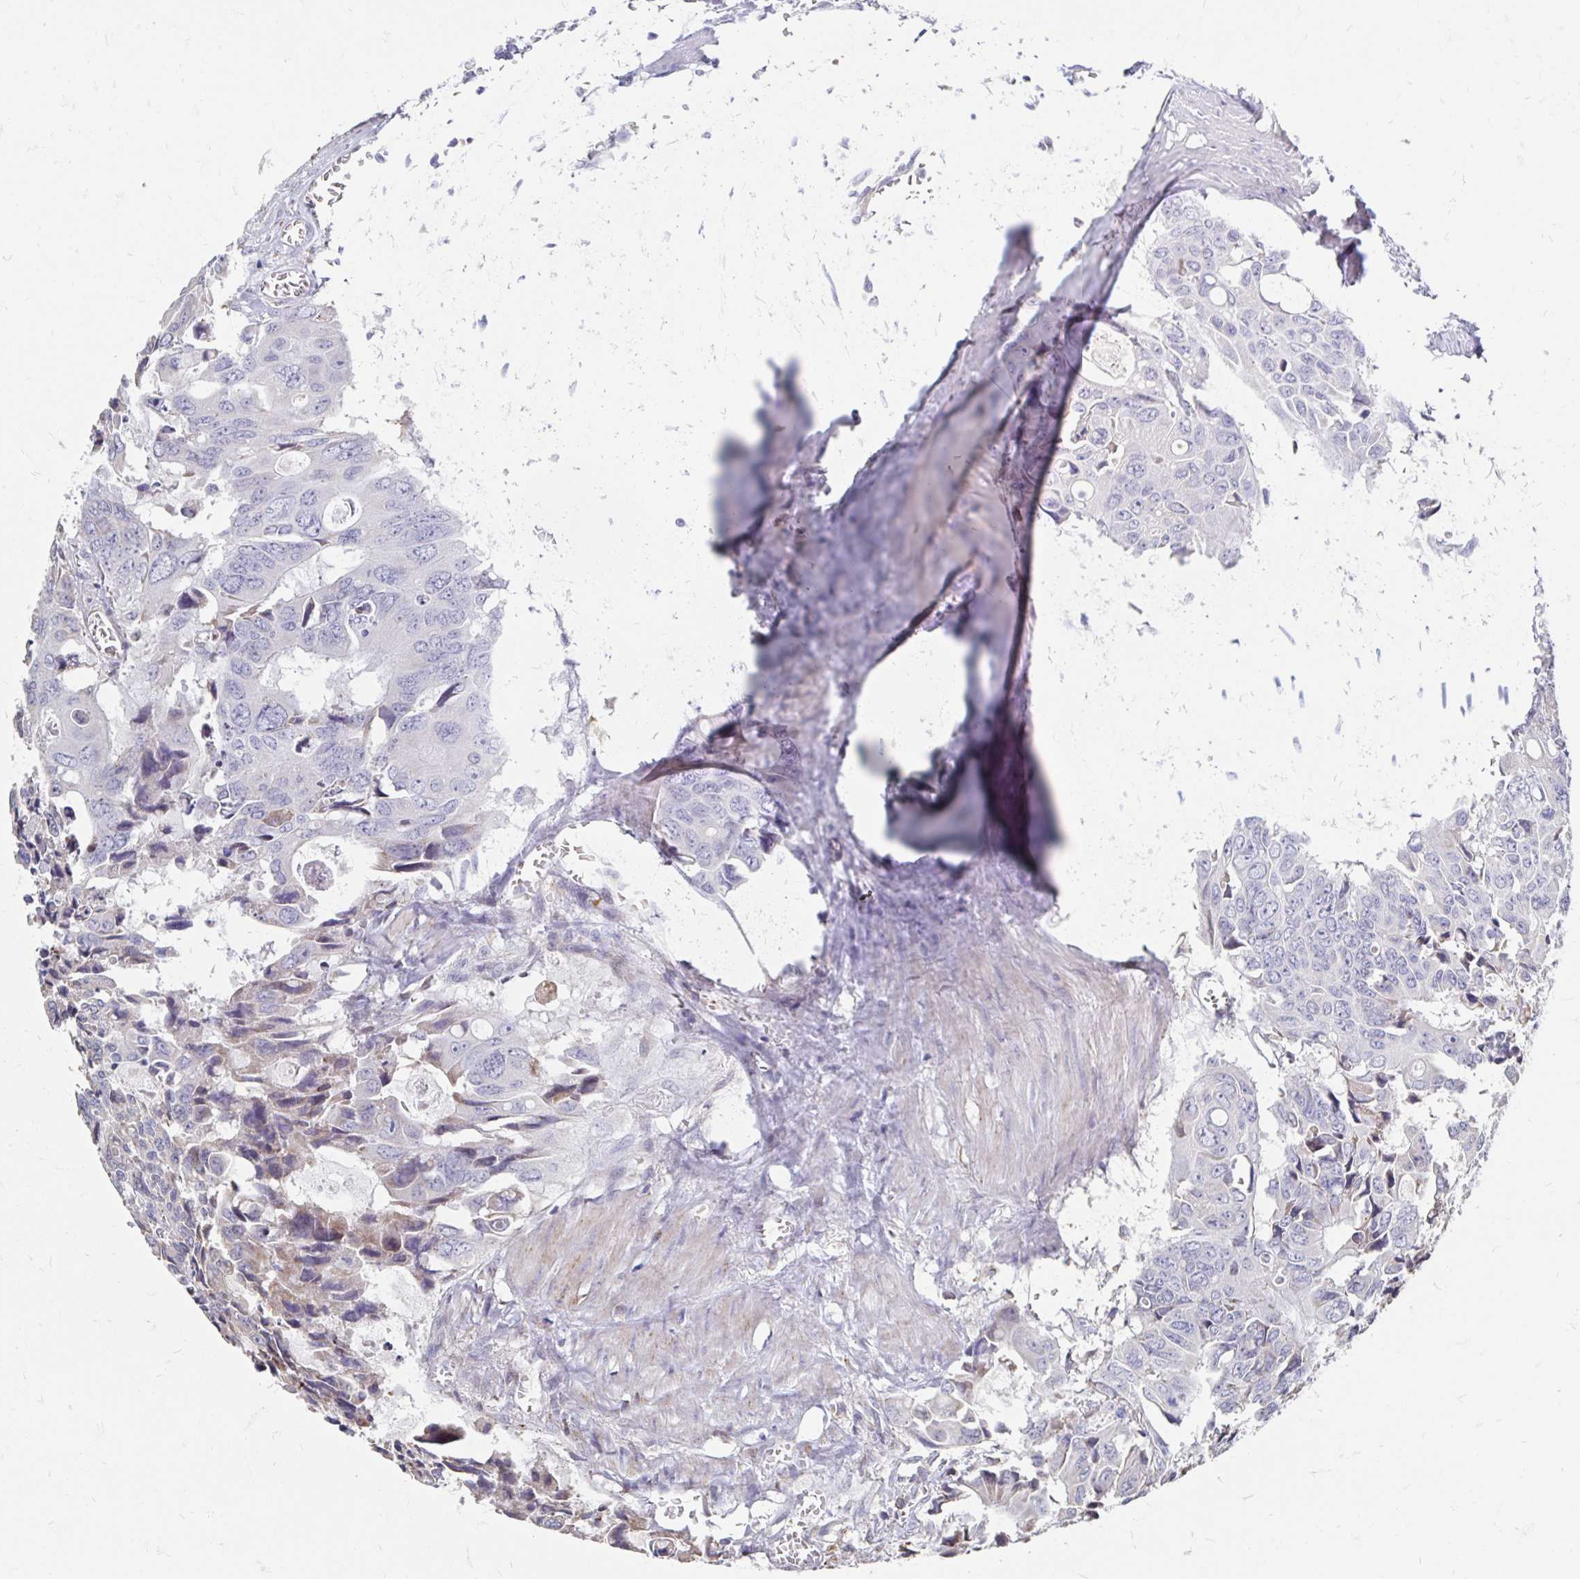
{"staining": {"intensity": "negative", "quantity": "none", "location": "none"}, "tissue": "colorectal cancer", "cell_type": "Tumor cells", "image_type": "cancer", "snomed": [{"axis": "morphology", "description": "Adenocarcinoma, NOS"}, {"axis": "topography", "description": "Rectum"}], "caption": "Colorectal adenocarcinoma was stained to show a protein in brown. There is no significant expression in tumor cells.", "gene": "CDKL1", "patient": {"sex": "male", "age": 76}}